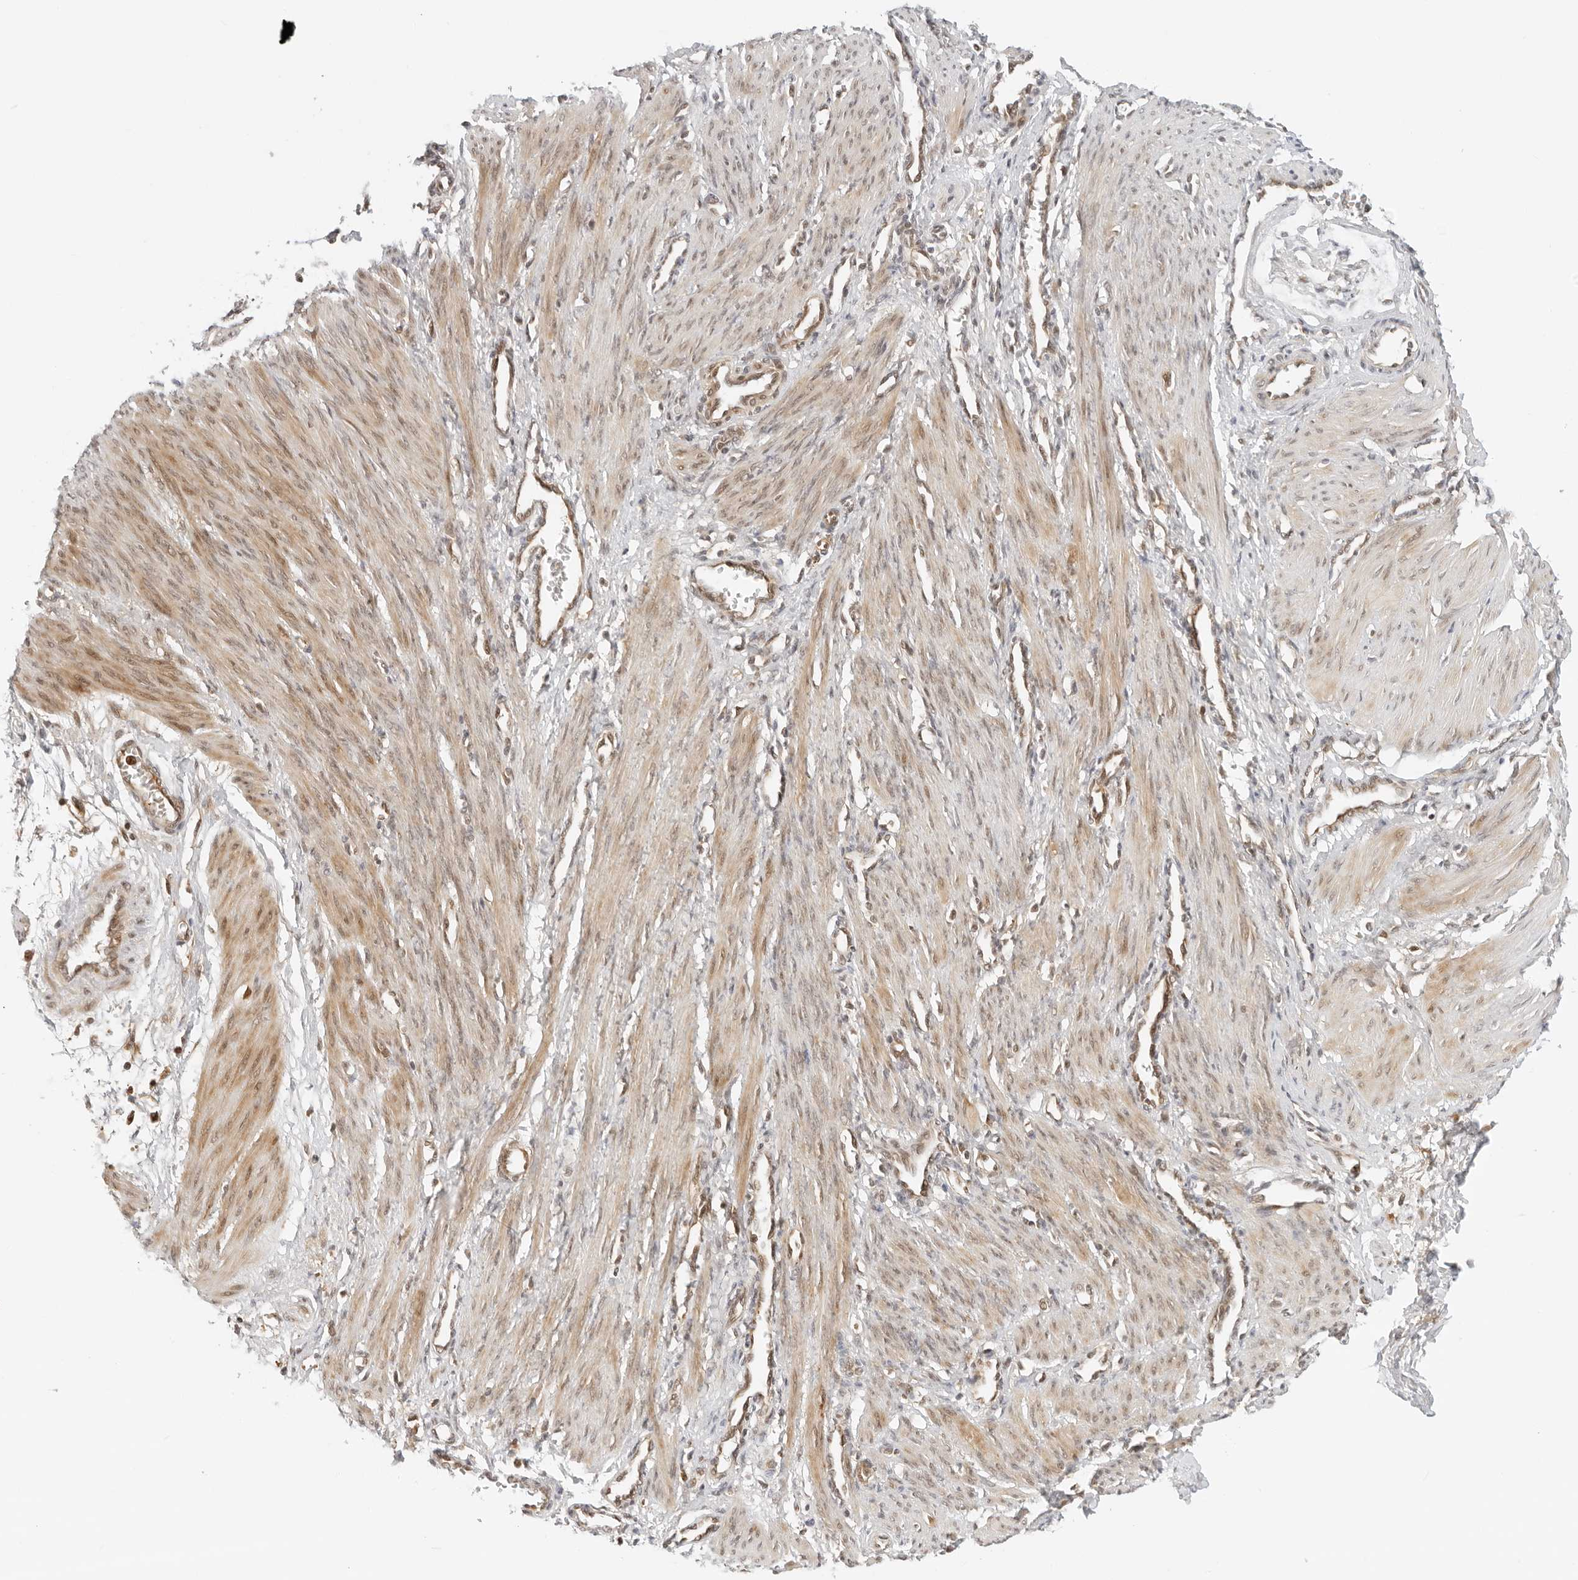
{"staining": {"intensity": "weak", "quantity": "25%-75%", "location": "cytoplasmic/membranous"}, "tissue": "smooth muscle", "cell_type": "Smooth muscle cells", "image_type": "normal", "snomed": [{"axis": "morphology", "description": "Normal tissue, NOS"}, {"axis": "topography", "description": "Endometrium"}], "caption": "Smooth muscle stained for a protein (brown) shows weak cytoplasmic/membranous positive staining in about 25%-75% of smooth muscle cells.", "gene": "RC3H1", "patient": {"sex": "female", "age": 33}}